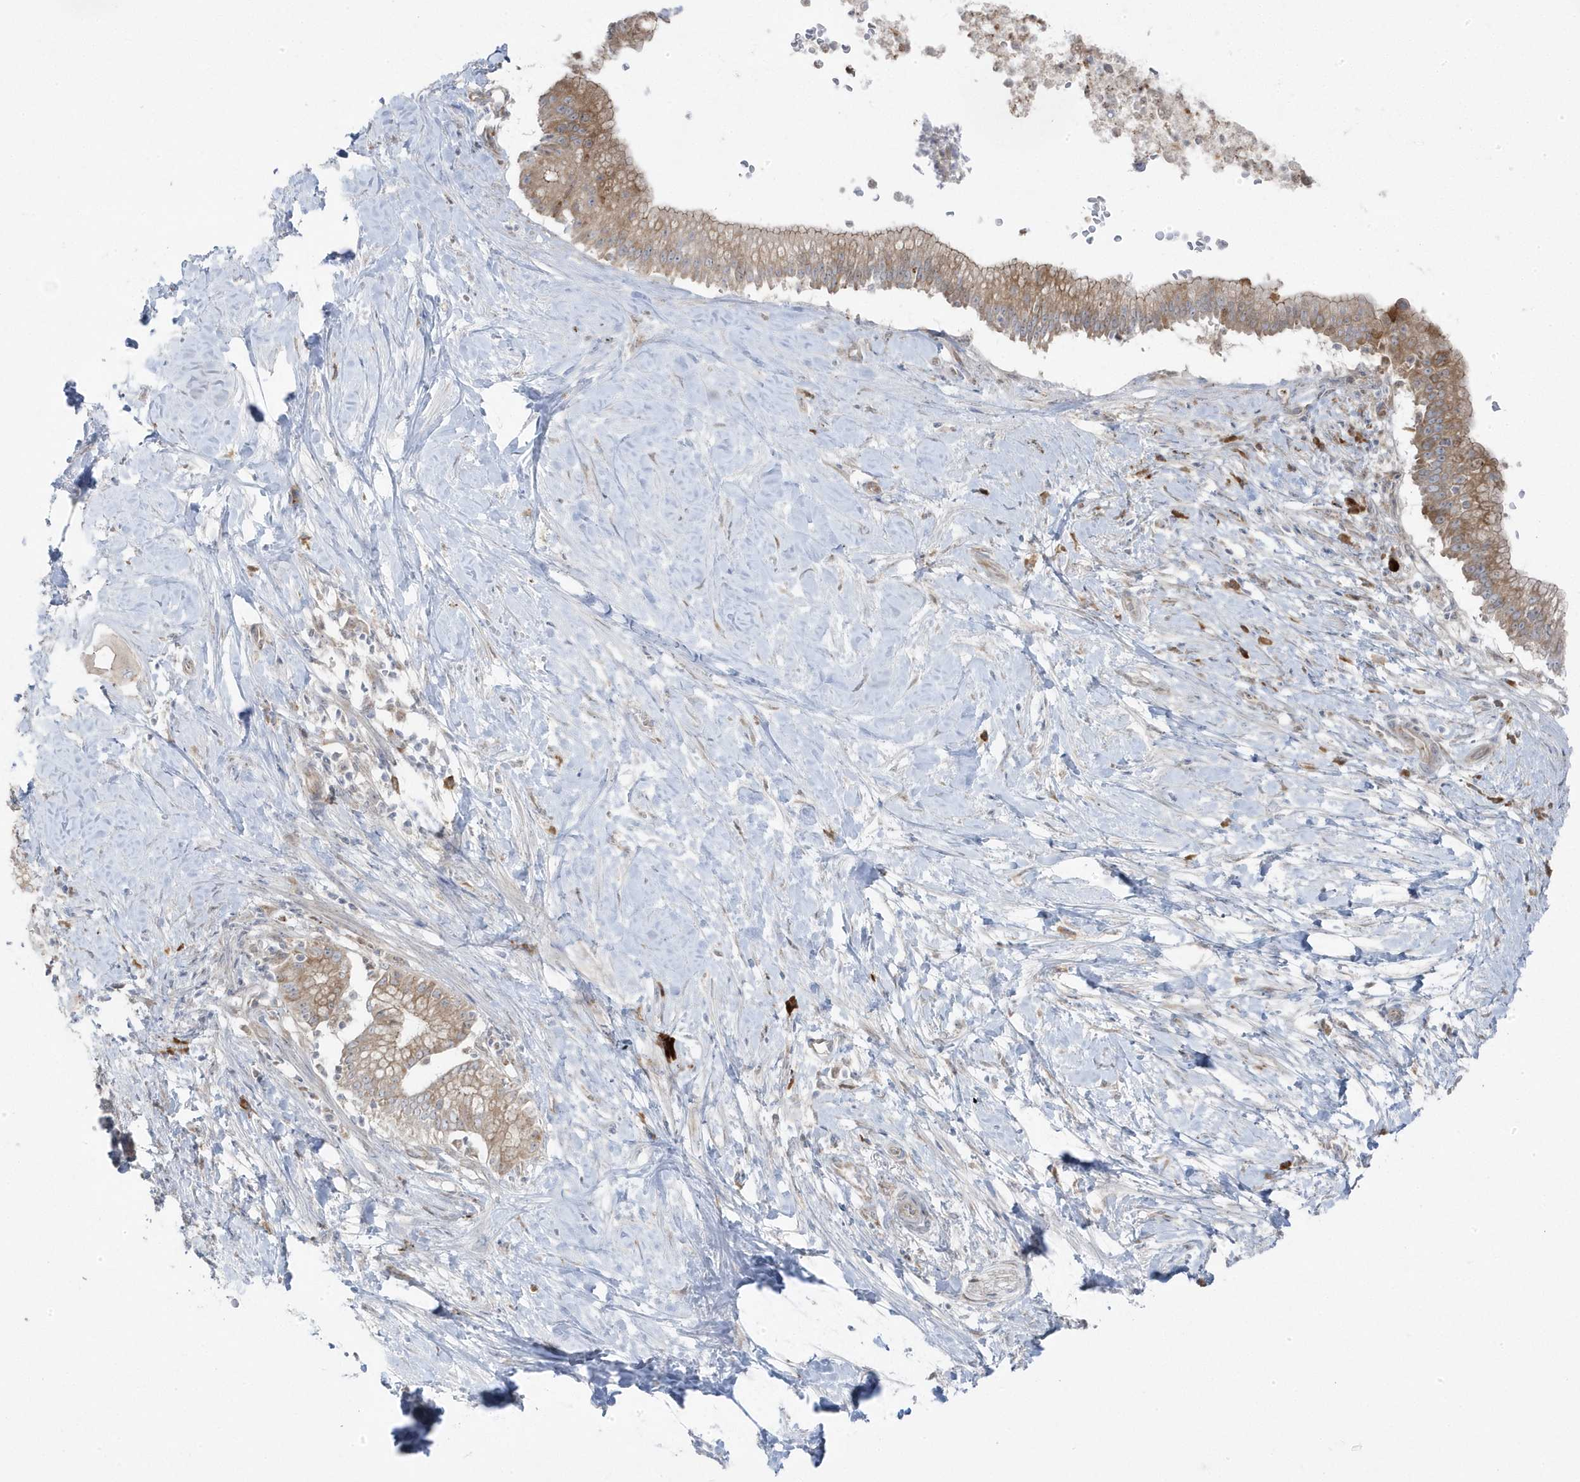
{"staining": {"intensity": "moderate", "quantity": ">75%", "location": "cytoplasmic/membranous"}, "tissue": "pancreatic cancer", "cell_type": "Tumor cells", "image_type": "cancer", "snomed": [{"axis": "morphology", "description": "Adenocarcinoma, NOS"}, {"axis": "topography", "description": "Pancreas"}], "caption": "Pancreatic adenocarcinoma stained with a protein marker displays moderate staining in tumor cells.", "gene": "ZNF654", "patient": {"sex": "male", "age": 68}}